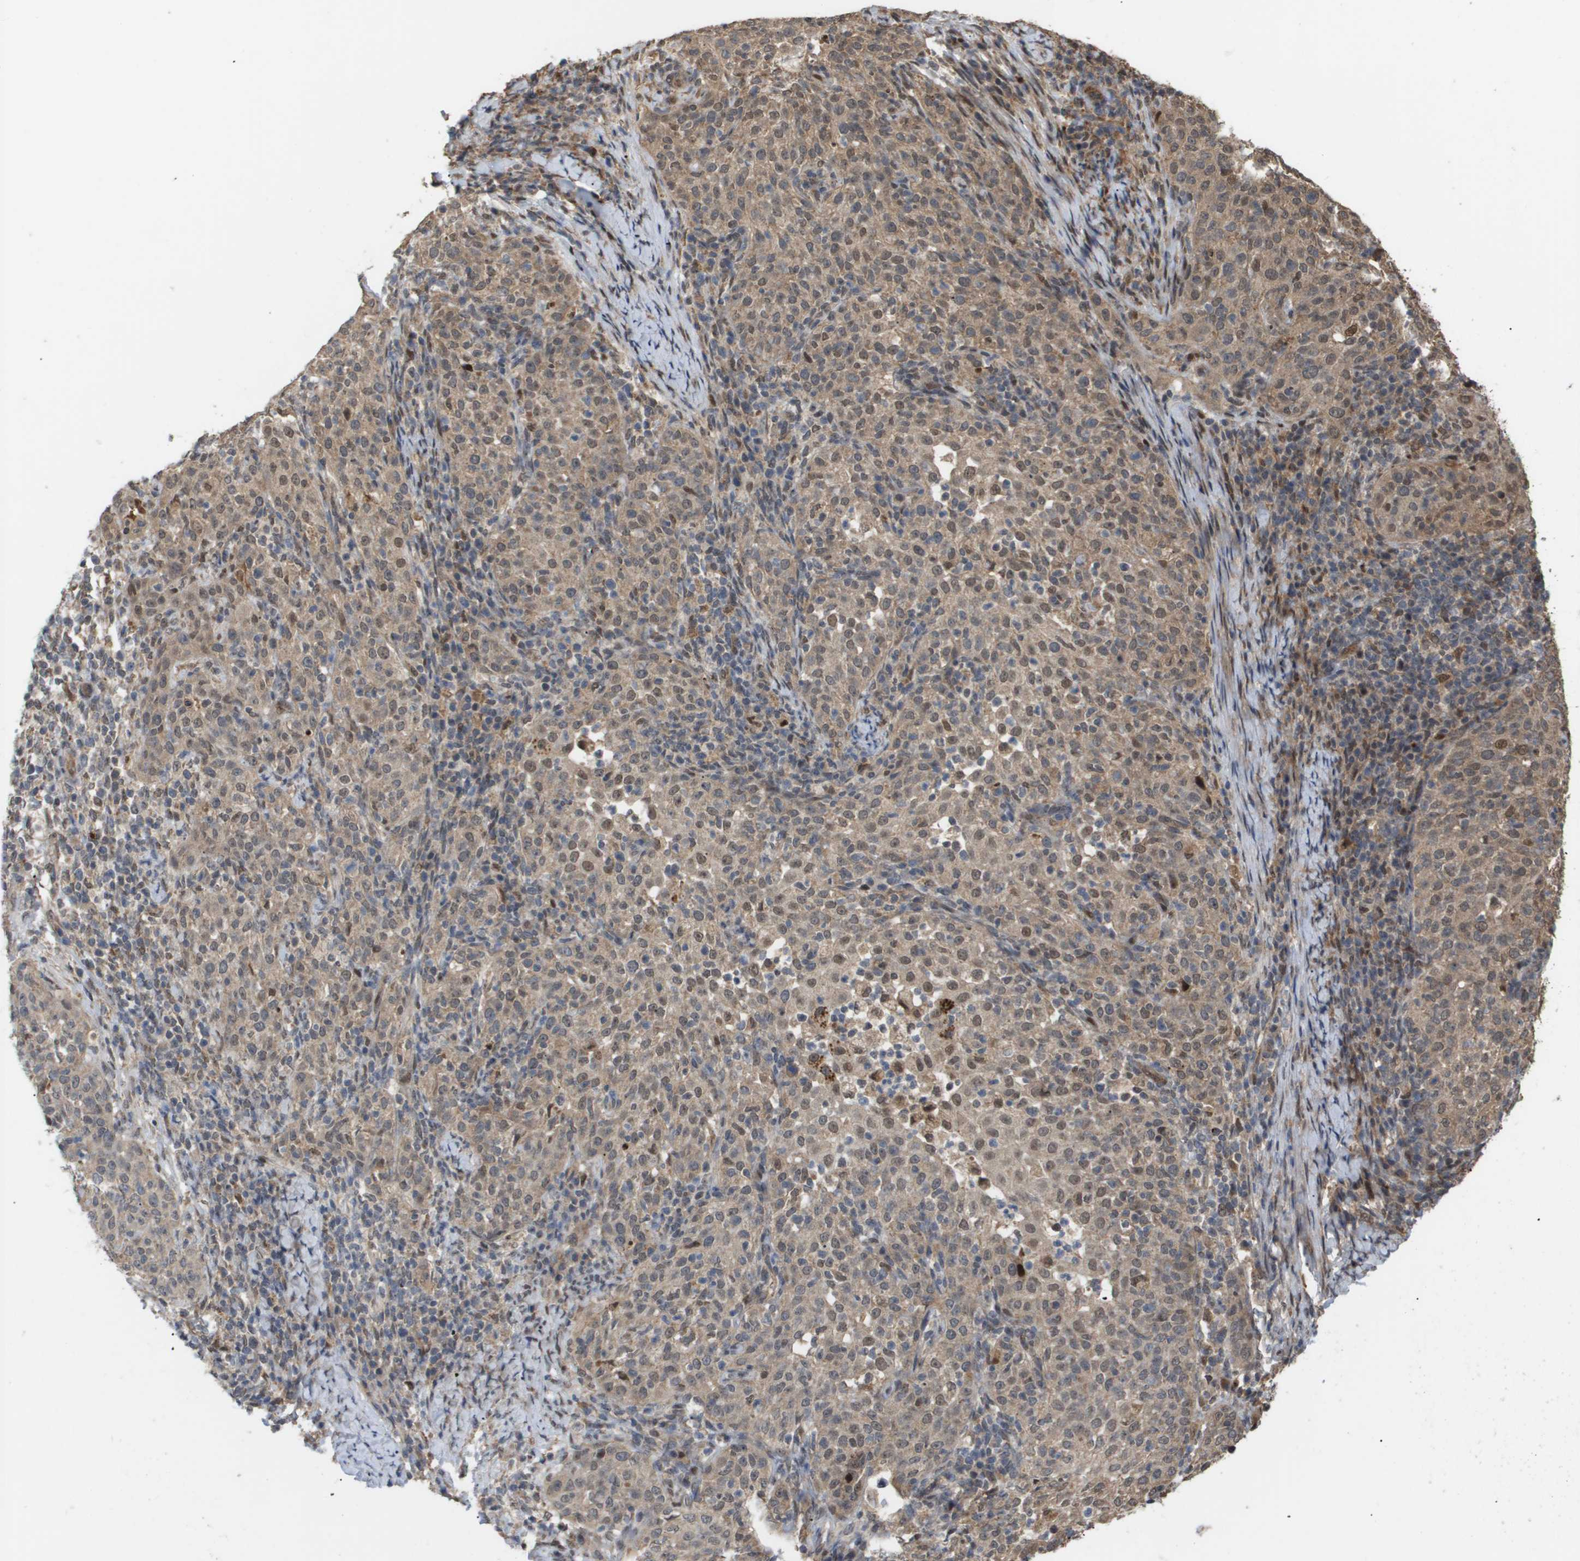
{"staining": {"intensity": "moderate", "quantity": ">75%", "location": "cytoplasmic/membranous,nuclear"}, "tissue": "cervical cancer", "cell_type": "Tumor cells", "image_type": "cancer", "snomed": [{"axis": "morphology", "description": "Squamous cell carcinoma, NOS"}, {"axis": "topography", "description": "Cervix"}], "caption": "Cervical squamous cell carcinoma was stained to show a protein in brown. There is medium levels of moderate cytoplasmic/membranous and nuclear staining in about >75% of tumor cells. The staining is performed using DAB (3,3'-diaminobenzidine) brown chromogen to label protein expression. The nuclei are counter-stained blue using hematoxylin.", "gene": "PDGFB", "patient": {"sex": "female", "age": 51}}